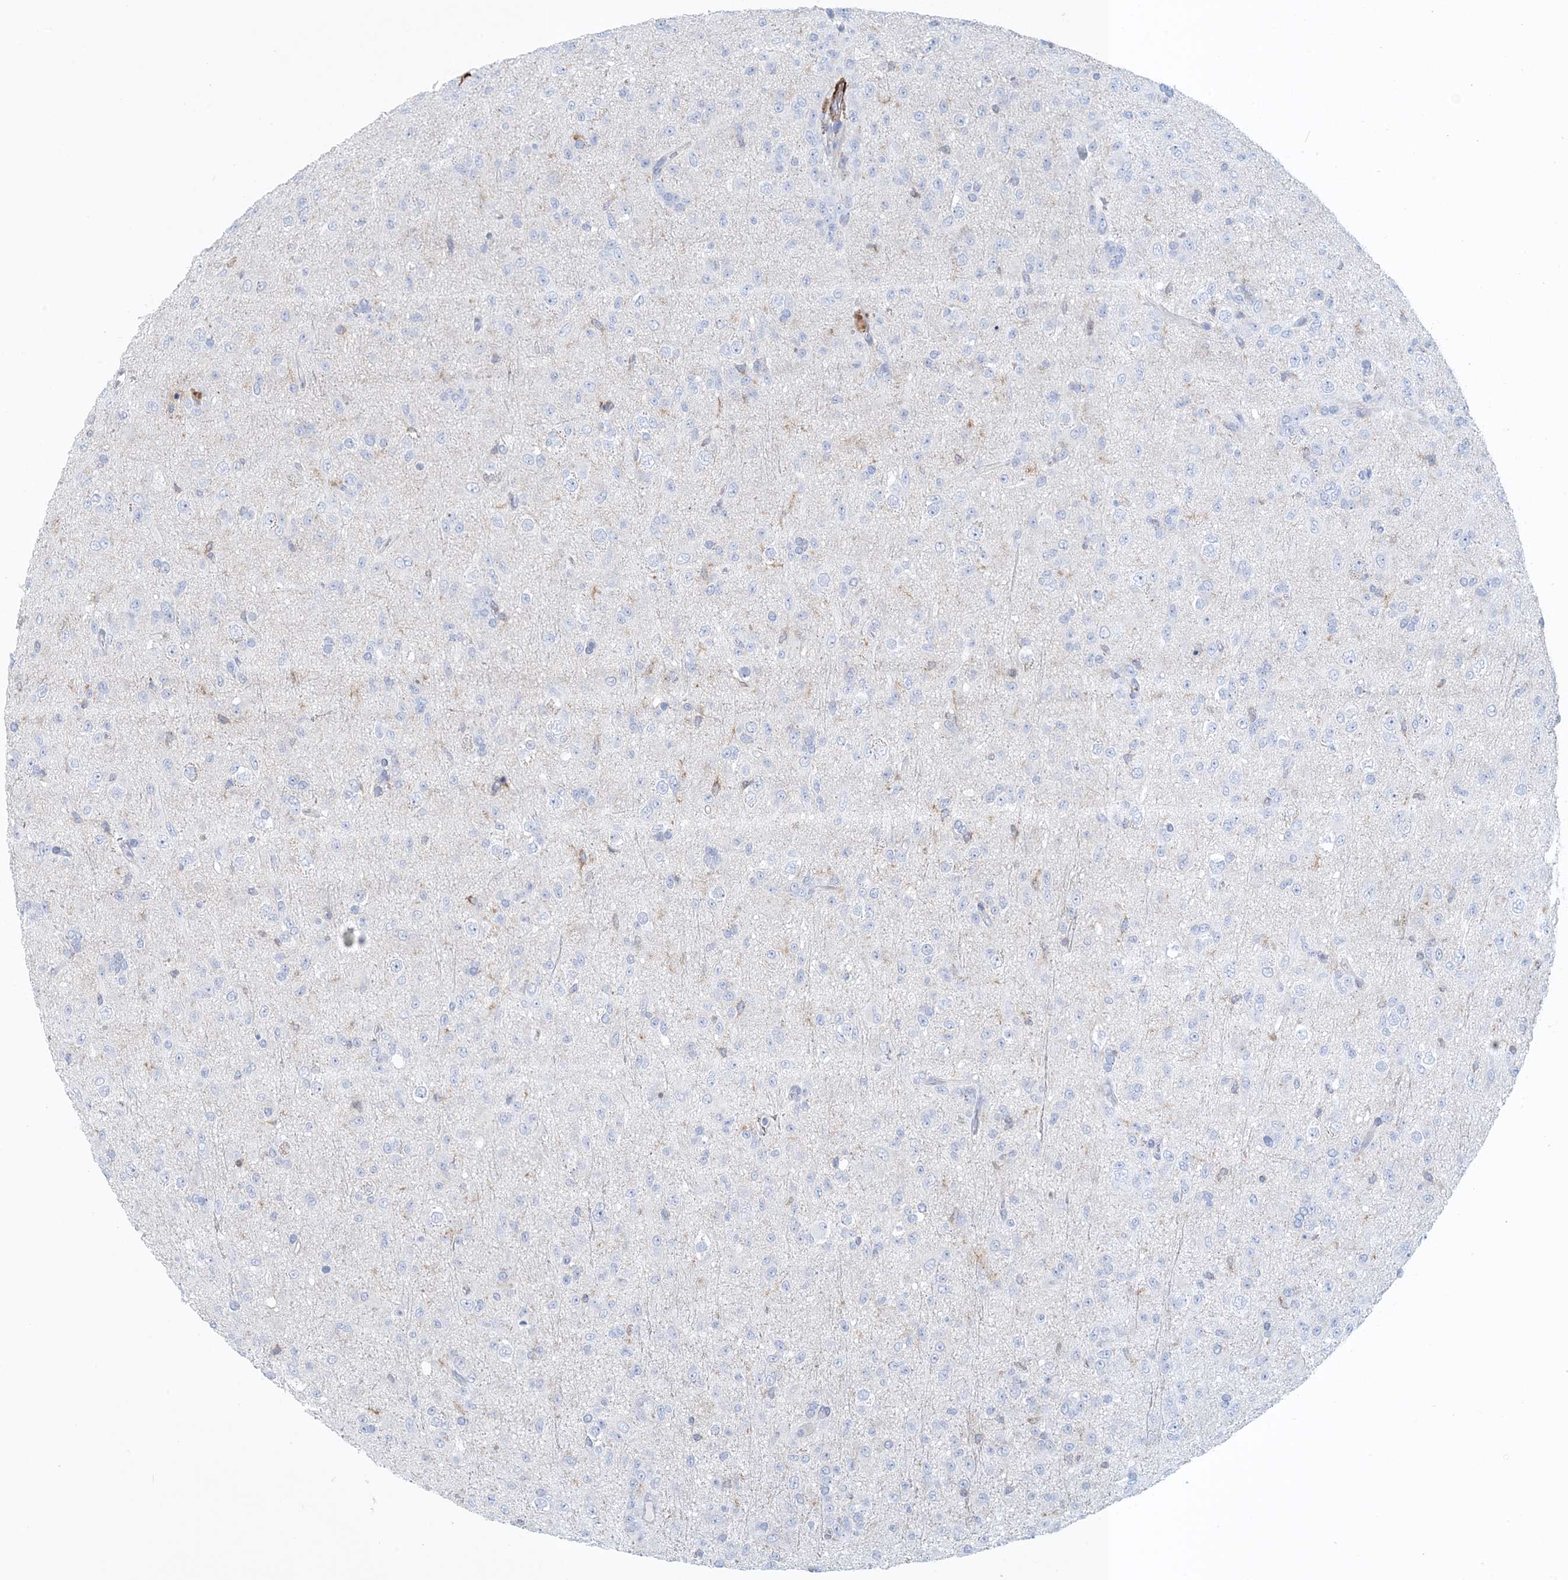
{"staining": {"intensity": "negative", "quantity": "none", "location": "none"}, "tissue": "glioma", "cell_type": "Tumor cells", "image_type": "cancer", "snomed": [{"axis": "morphology", "description": "Glioma, malignant, Low grade"}, {"axis": "topography", "description": "Brain"}], "caption": "A high-resolution histopathology image shows IHC staining of glioma, which shows no significant expression in tumor cells.", "gene": "SHANK1", "patient": {"sex": "male", "age": 65}}